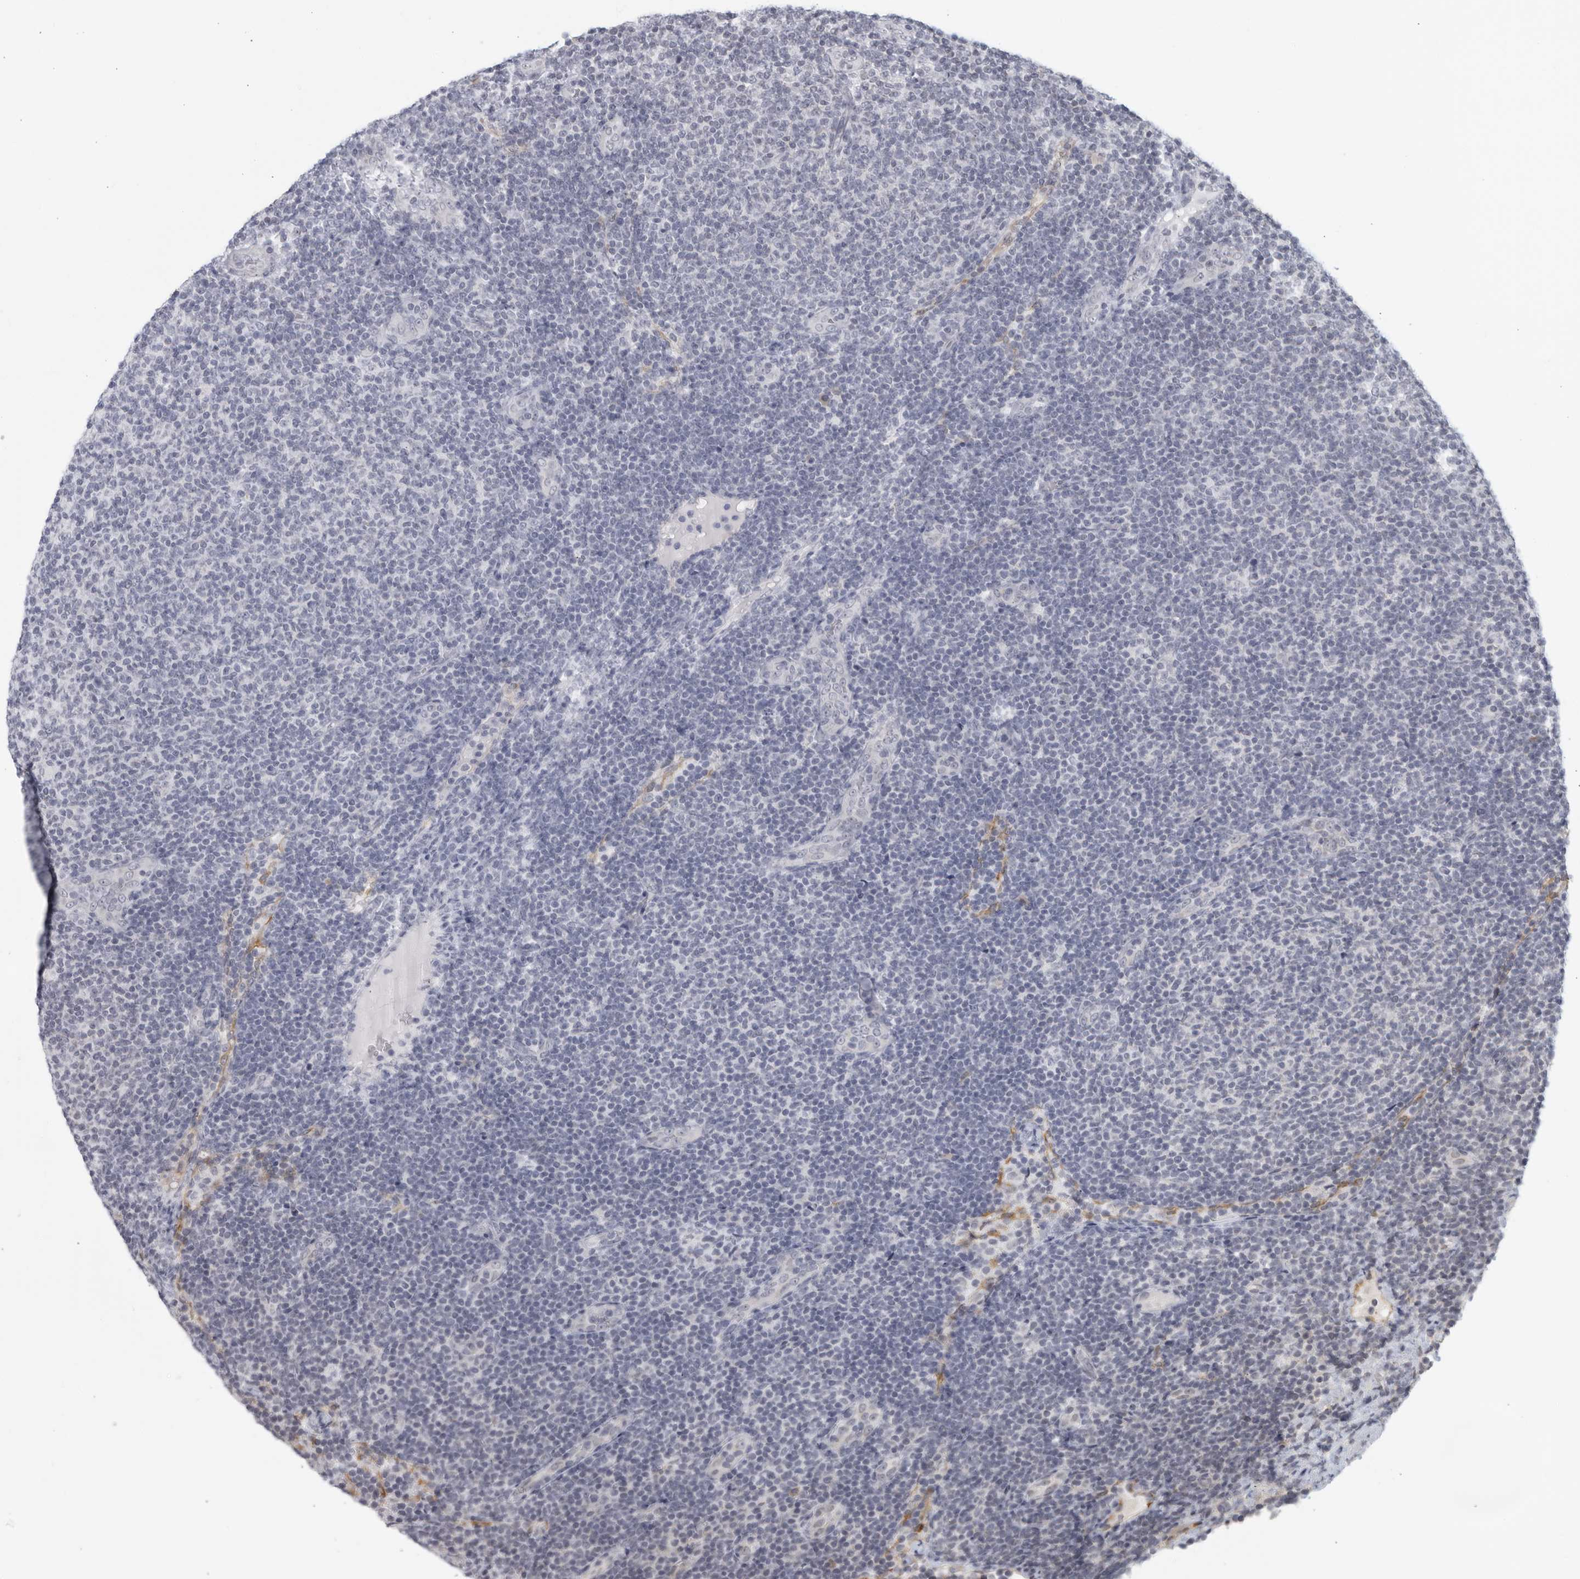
{"staining": {"intensity": "negative", "quantity": "none", "location": "none"}, "tissue": "lymphoma", "cell_type": "Tumor cells", "image_type": "cancer", "snomed": [{"axis": "morphology", "description": "Malignant lymphoma, non-Hodgkin's type, Low grade"}, {"axis": "topography", "description": "Lymph node"}], "caption": "Immunohistochemistry (IHC) image of neoplastic tissue: human malignant lymphoma, non-Hodgkin's type (low-grade) stained with DAB (3,3'-diaminobenzidine) demonstrates no significant protein staining in tumor cells.", "gene": "RAB11FIP3", "patient": {"sex": "male", "age": 66}}